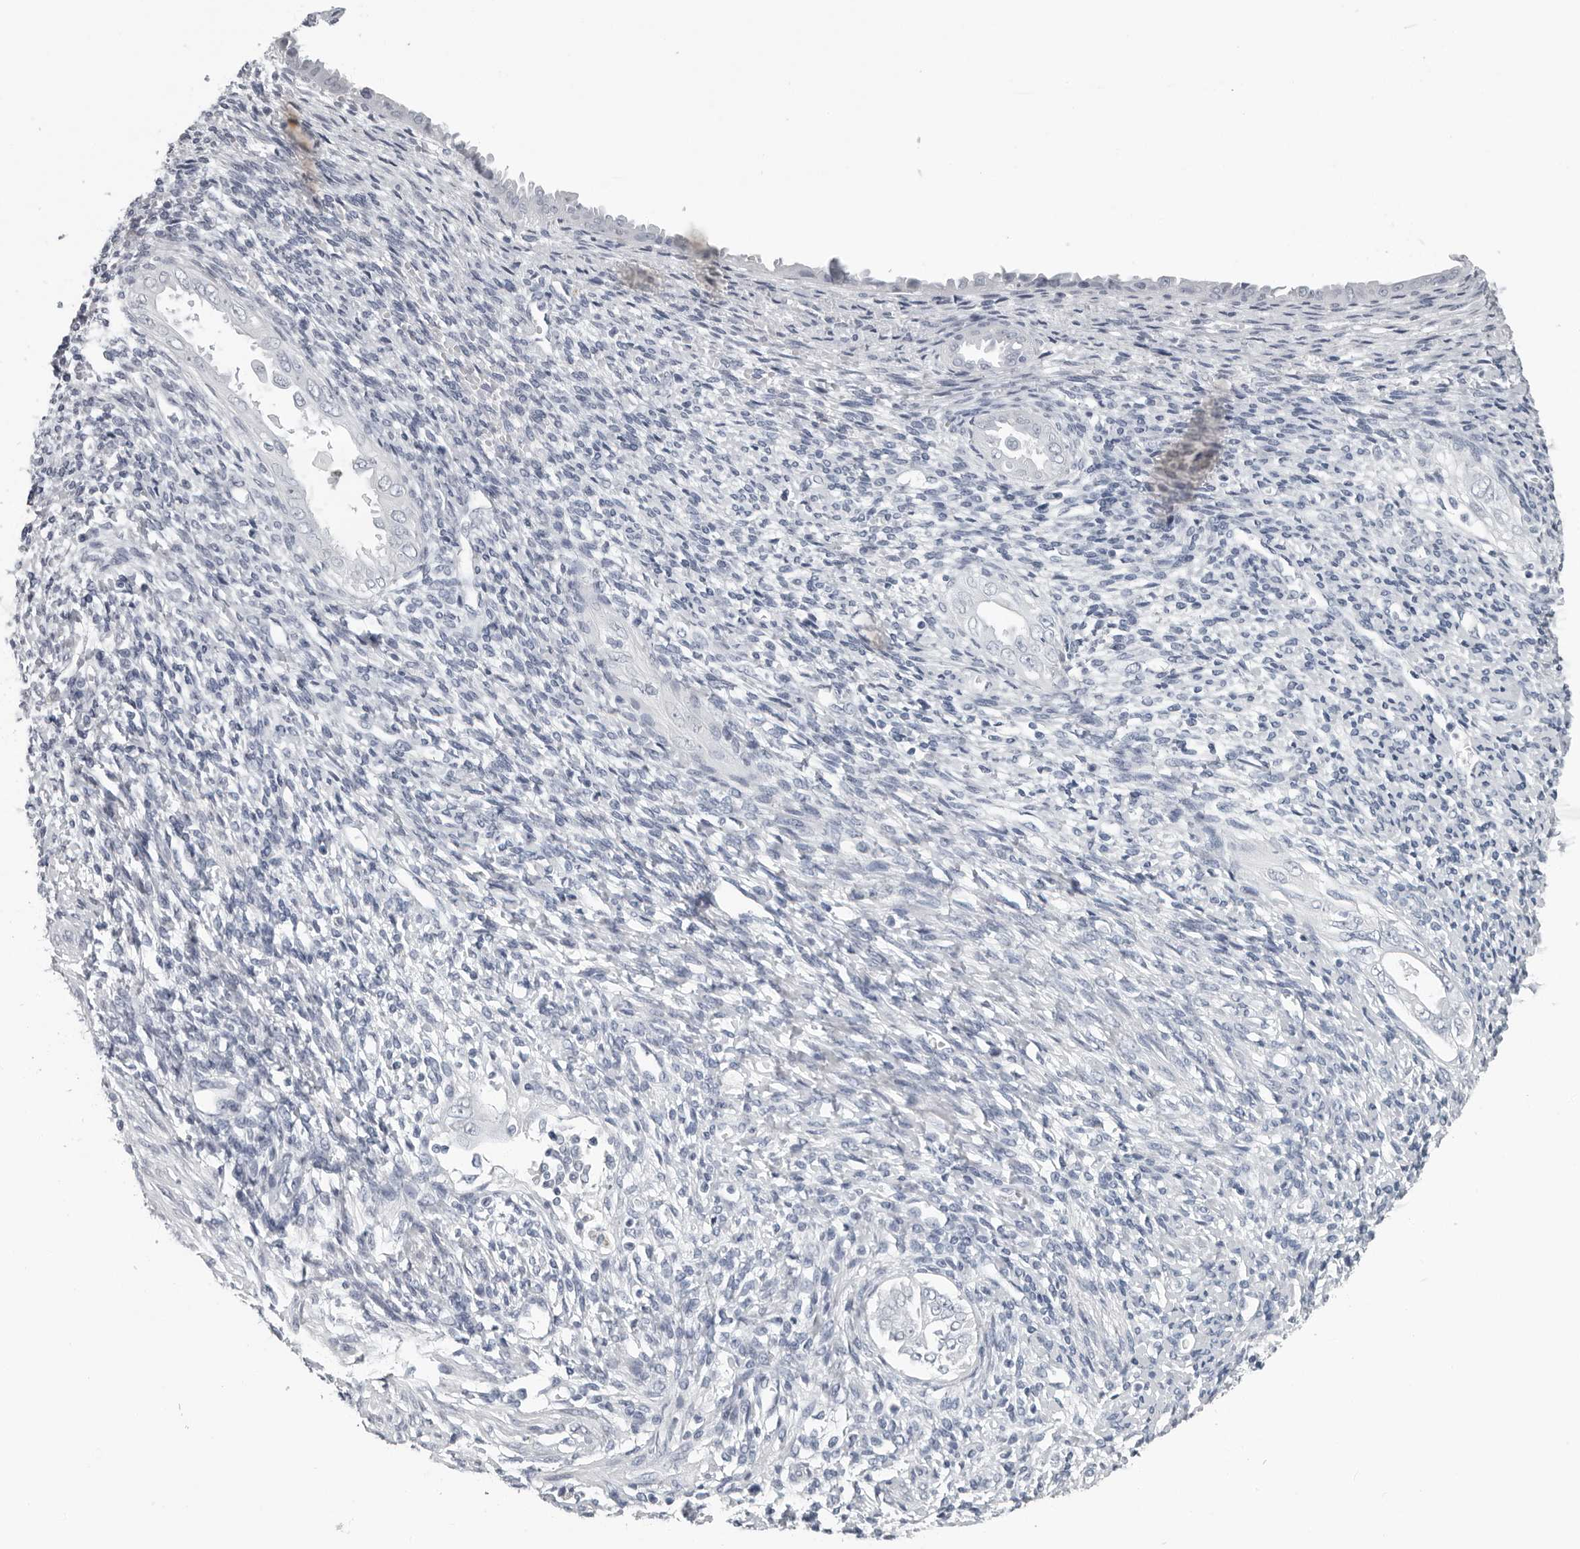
{"staining": {"intensity": "negative", "quantity": "none", "location": "none"}, "tissue": "endometrium", "cell_type": "Cells in endometrial stroma", "image_type": "normal", "snomed": [{"axis": "morphology", "description": "Normal tissue, NOS"}, {"axis": "topography", "description": "Endometrium"}], "caption": "Immunohistochemical staining of benign human endometrium displays no significant expression in cells in endometrial stroma.", "gene": "OPLAH", "patient": {"sex": "female", "age": 66}}